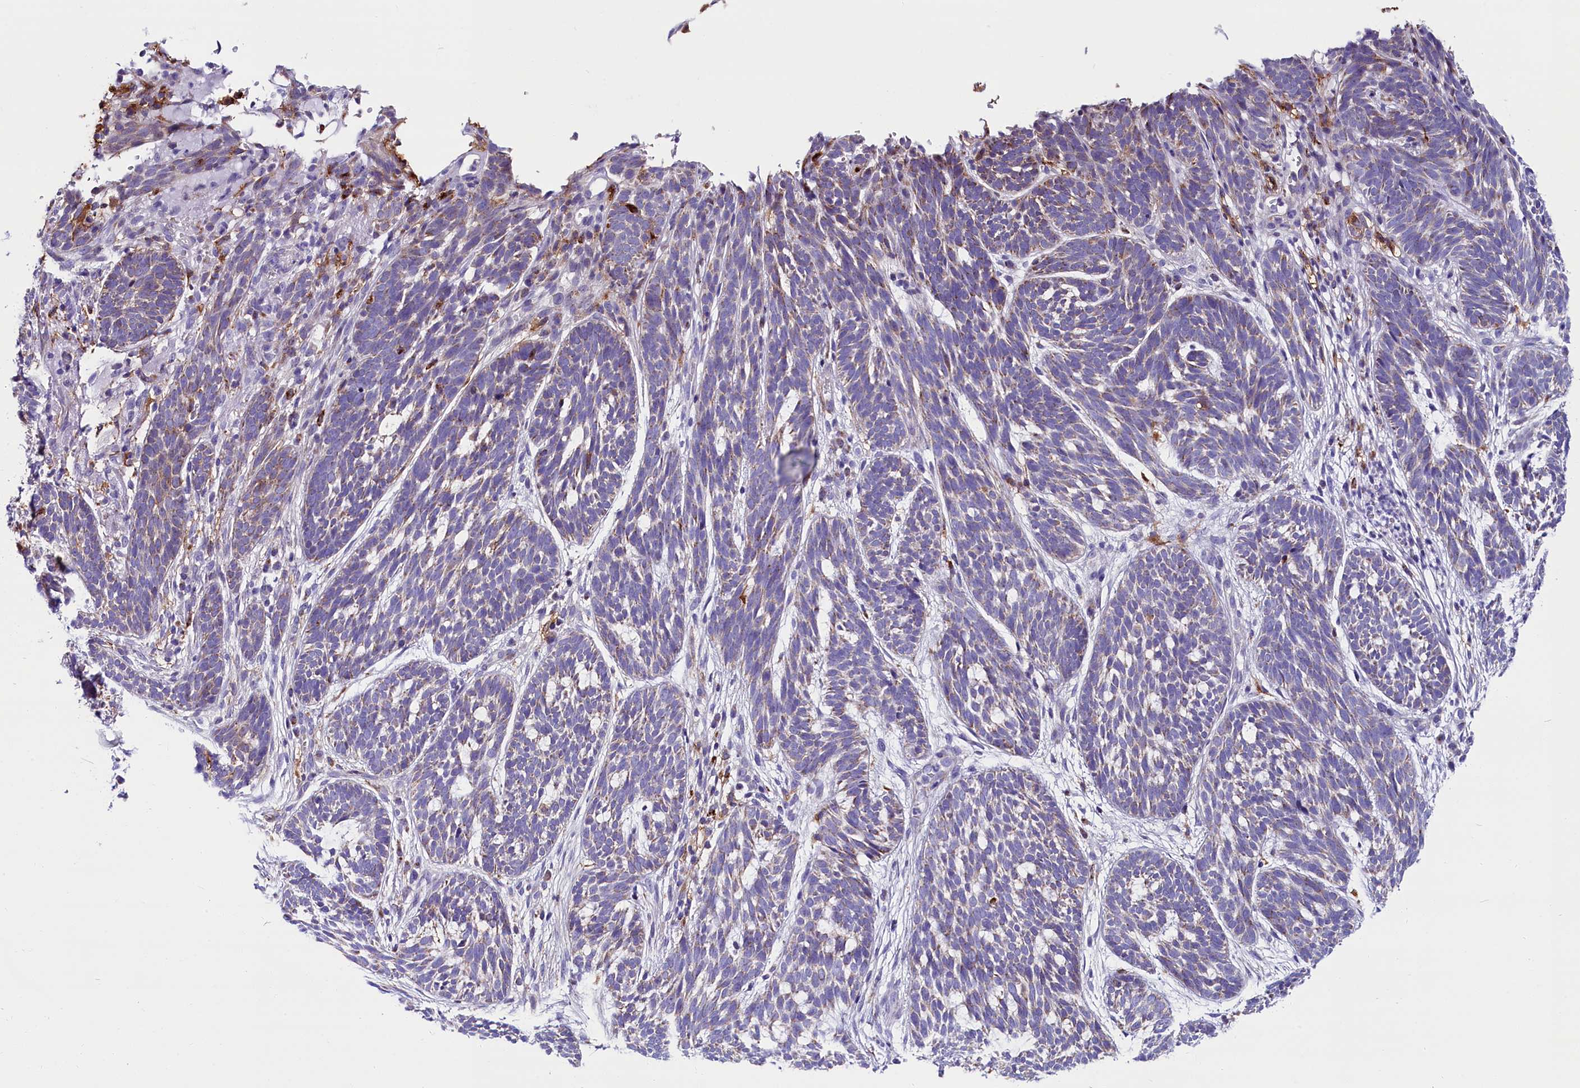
{"staining": {"intensity": "negative", "quantity": "none", "location": "none"}, "tissue": "skin cancer", "cell_type": "Tumor cells", "image_type": "cancer", "snomed": [{"axis": "morphology", "description": "Basal cell carcinoma"}, {"axis": "topography", "description": "Skin"}], "caption": "A histopathology image of skin cancer (basal cell carcinoma) stained for a protein demonstrates no brown staining in tumor cells.", "gene": "IL20RA", "patient": {"sex": "male", "age": 71}}